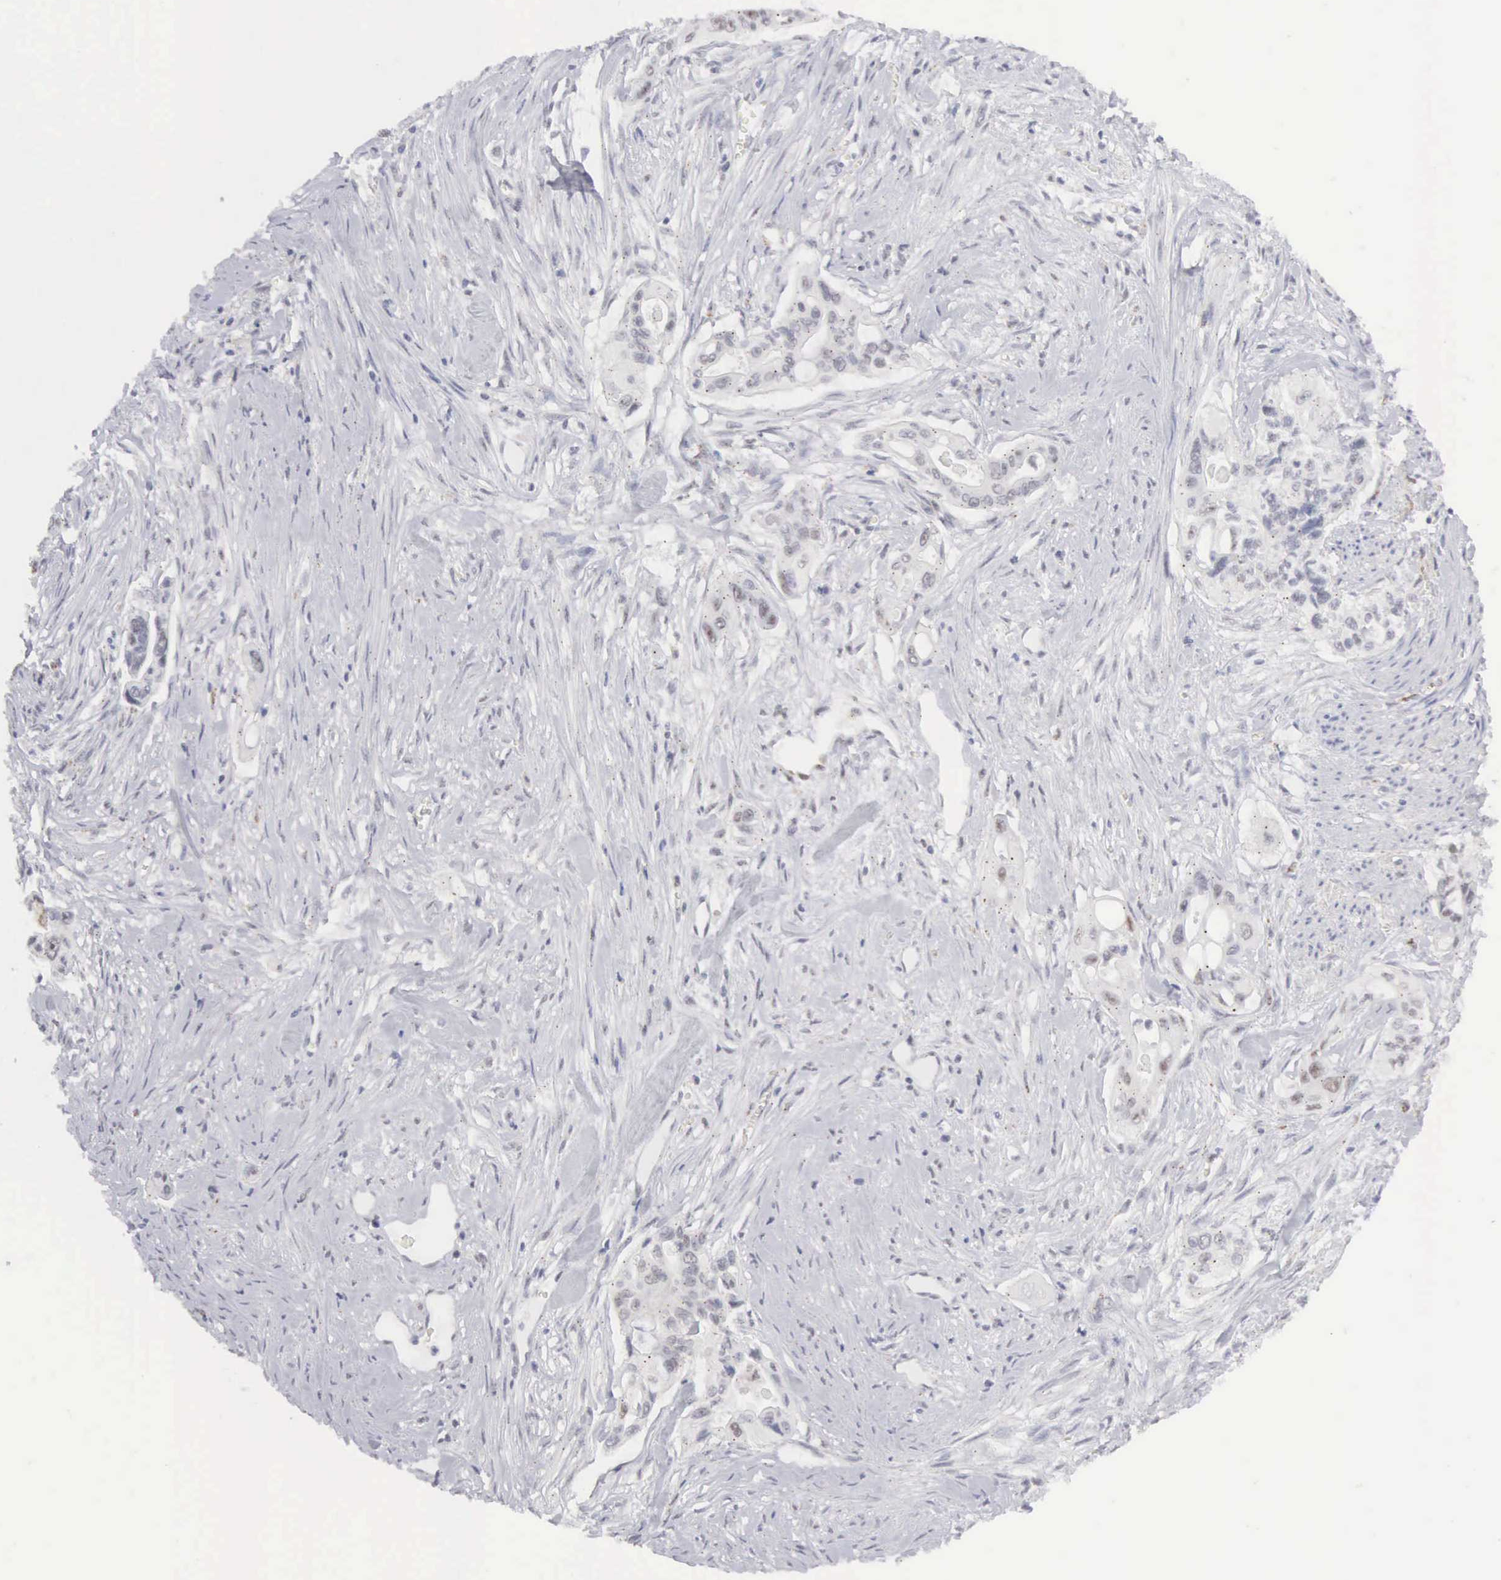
{"staining": {"intensity": "negative", "quantity": "none", "location": "none"}, "tissue": "pancreatic cancer", "cell_type": "Tumor cells", "image_type": "cancer", "snomed": [{"axis": "morphology", "description": "Adenocarcinoma, NOS"}, {"axis": "topography", "description": "Pancreas"}], "caption": "Photomicrograph shows no protein positivity in tumor cells of pancreatic cancer tissue.", "gene": "MNAT1", "patient": {"sex": "male", "age": 77}}